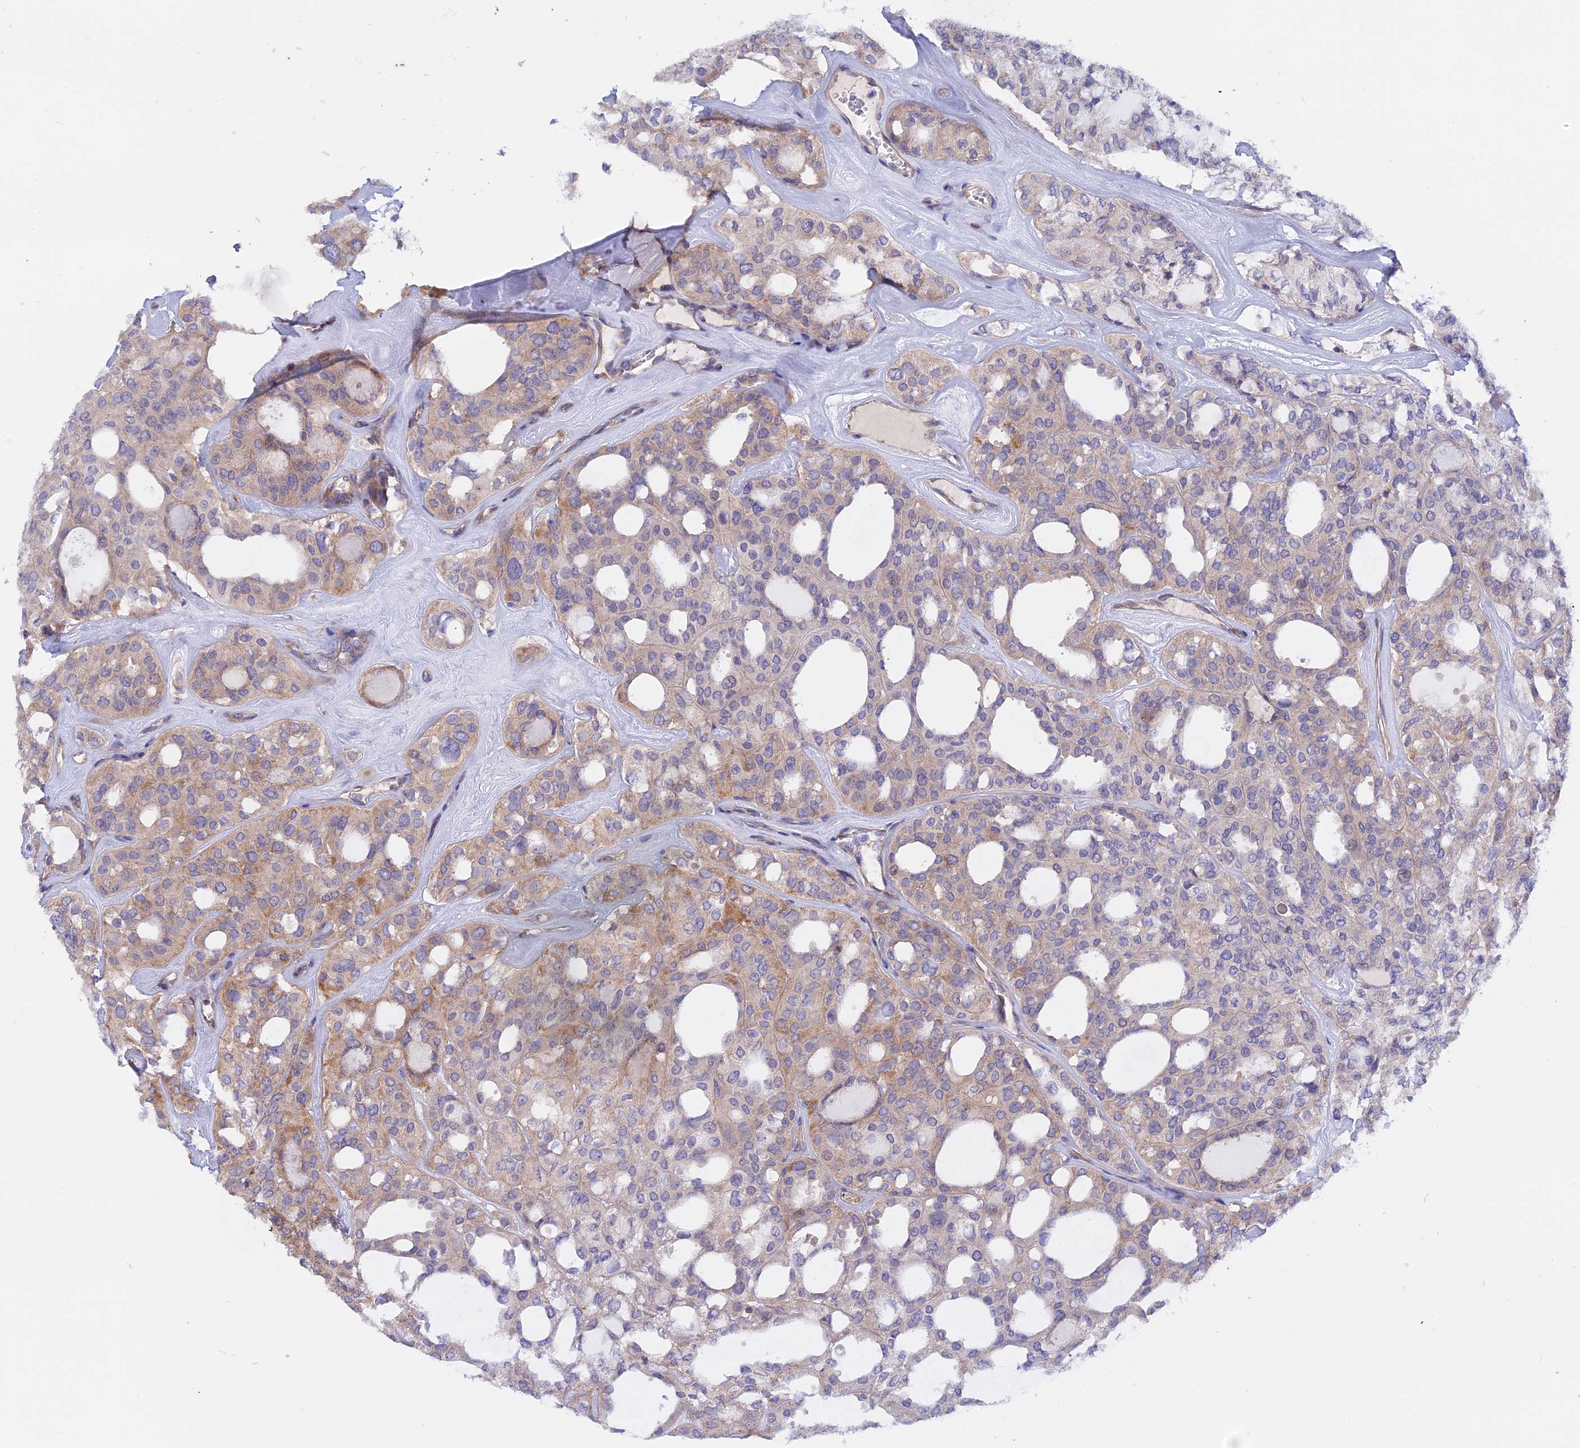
{"staining": {"intensity": "moderate", "quantity": "<25%", "location": "cytoplasmic/membranous"}, "tissue": "thyroid cancer", "cell_type": "Tumor cells", "image_type": "cancer", "snomed": [{"axis": "morphology", "description": "Follicular adenoma carcinoma, NOS"}, {"axis": "topography", "description": "Thyroid gland"}], "caption": "Tumor cells exhibit low levels of moderate cytoplasmic/membranous expression in about <25% of cells in human follicular adenoma carcinoma (thyroid). The protein is stained brown, and the nuclei are stained in blue (DAB (3,3'-diaminobenzidine) IHC with brightfield microscopy, high magnification).", "gene": "HYCC1", "patient": {"sex": "male", "age": 75}}